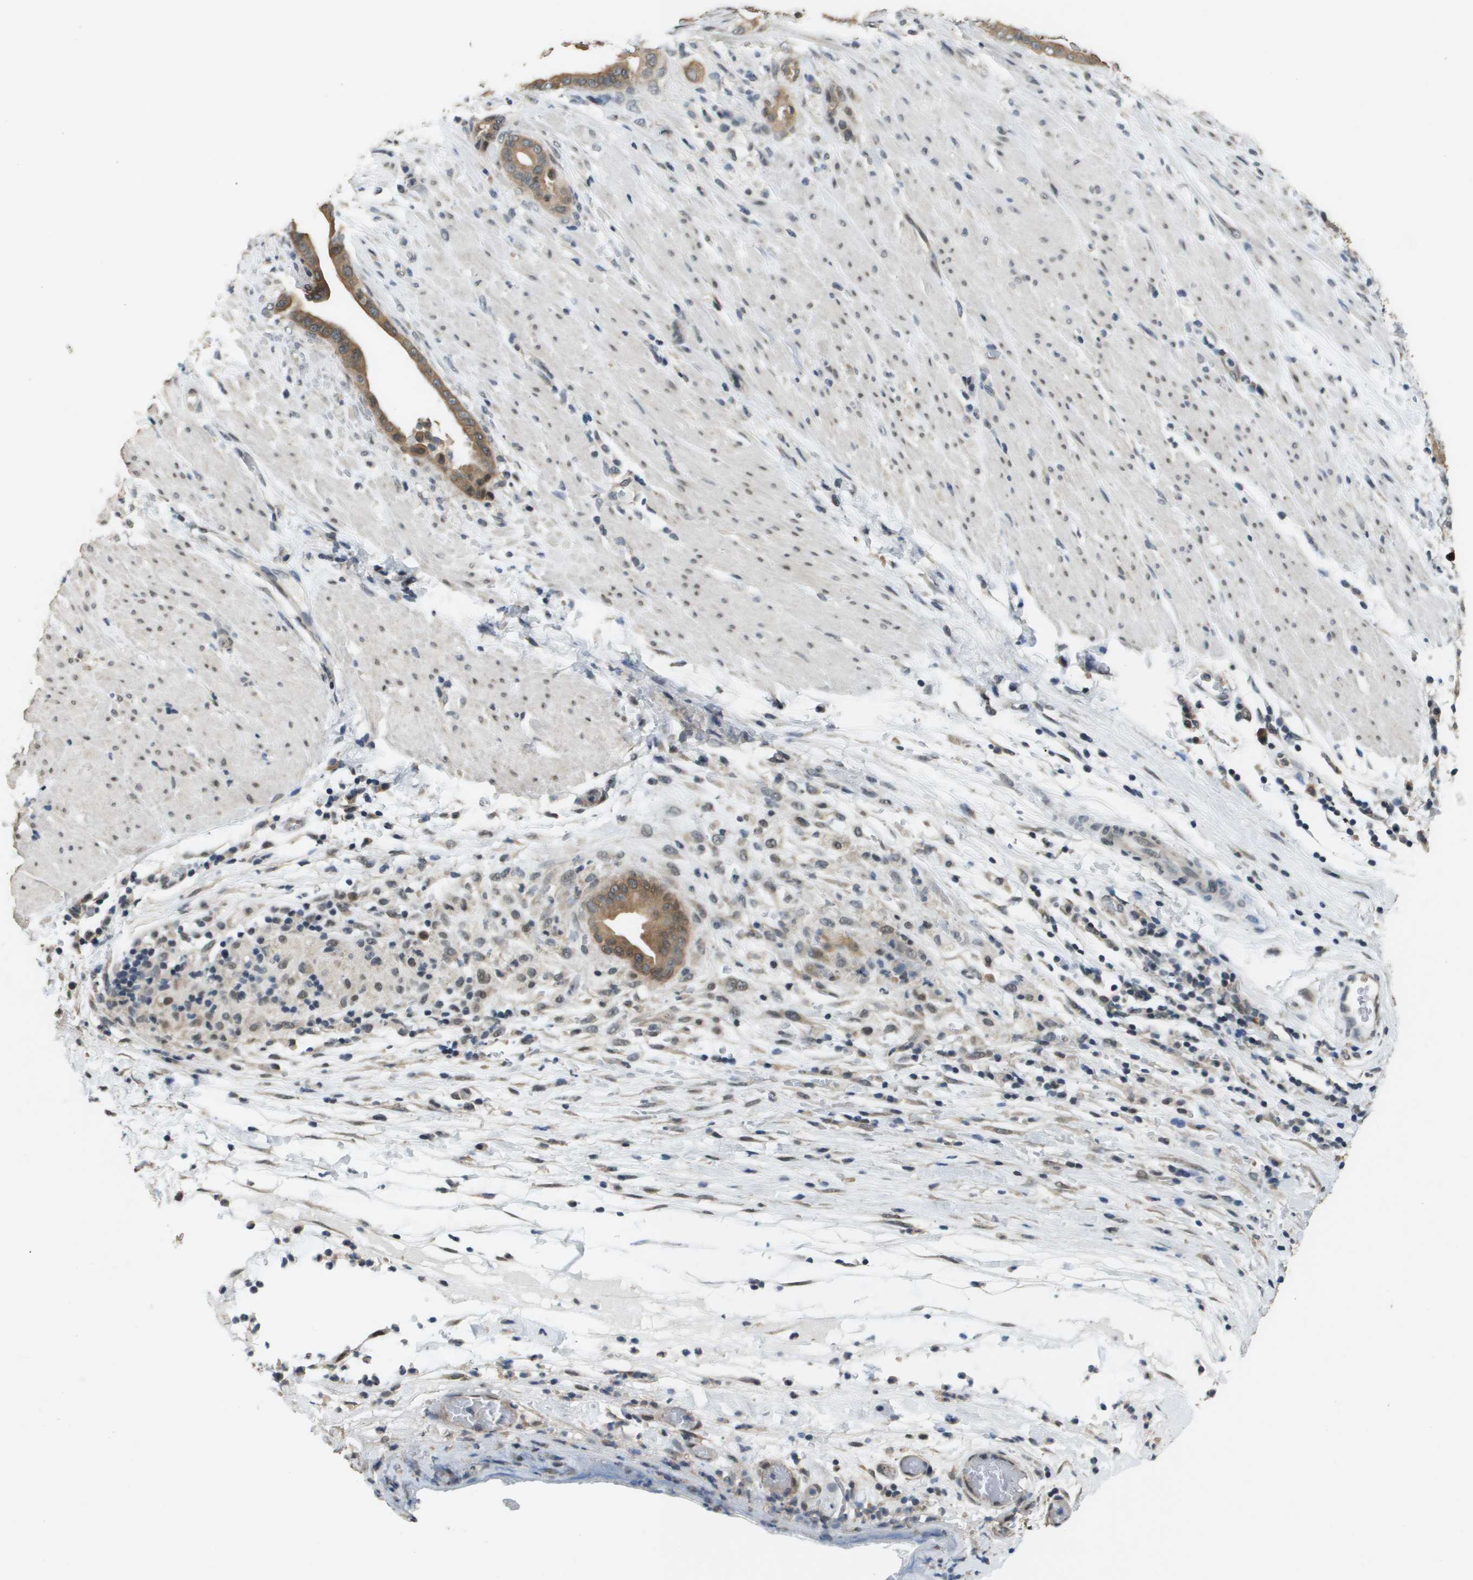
{"staining": {"intensity": "moderate", "quantity": ">75%", "location": "cytoplasmic/membranous"}, "tissue": "pancreatic cancer", "cell_type": "Tumor cells", "image_type": "cancer", "snomed": [{"axis": "morphology", "description": "Adenocarcinoma, NOS"}, {"axis": "topography", "description": "Pancreas"}], "caption": "The immunohistochemical stain highlights moderate cytoplasmic/membranous expression in tumor cells of pancreatic cancer (adenocarcinoma) tissue.", "gene": "FANCC", "patient": {"sex": "male", "age": 63}}